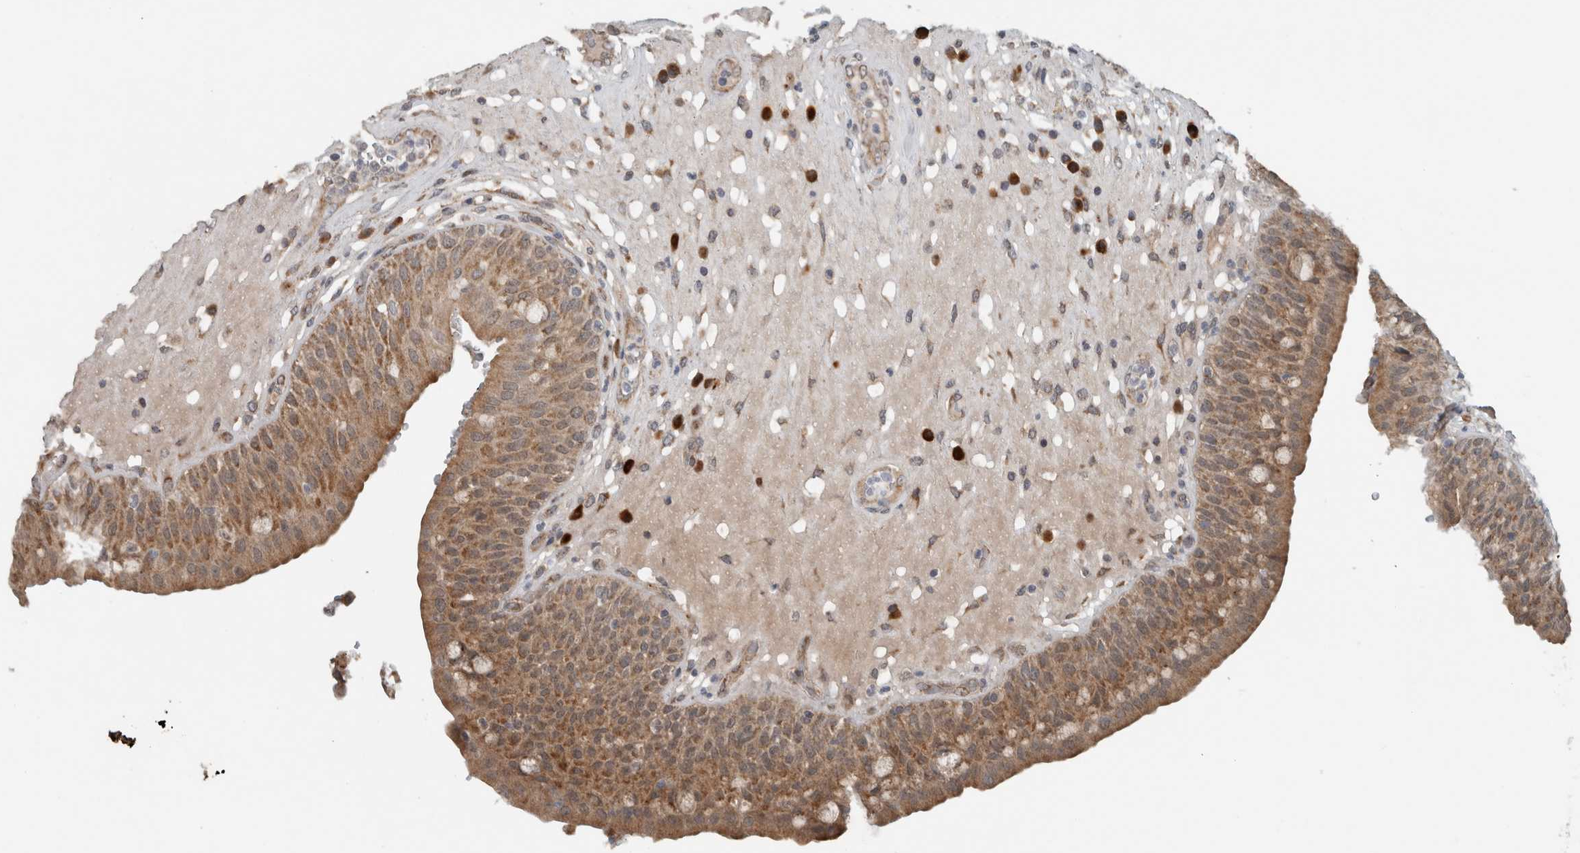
{"staining": {"intensity": "moderate", "quantity": ">75%", "location": "cytoplasmic/membranous"}, "tissue": "urinary bladder", "cell_type": "Urothelial cells", "image_type": "normal", "snomed": [{"axis": "morphology", "description": "Normal tissue, NOS"}, {"axis": "topography", "description": "Urinary bladder"}], "caption": "Protein expression analysis of normal urinary bladder exhibits moderate cytoplasmic/membranous staining in about >75% of urothelial cells. The staining was performed using DAB (3,3'-diaminobenzidine), with brown indicating positive protein expression. Nuclei are stained blue with hematoxylin.", "gene": "GBA2", "patient": {"sex": "female", "age": 62}}